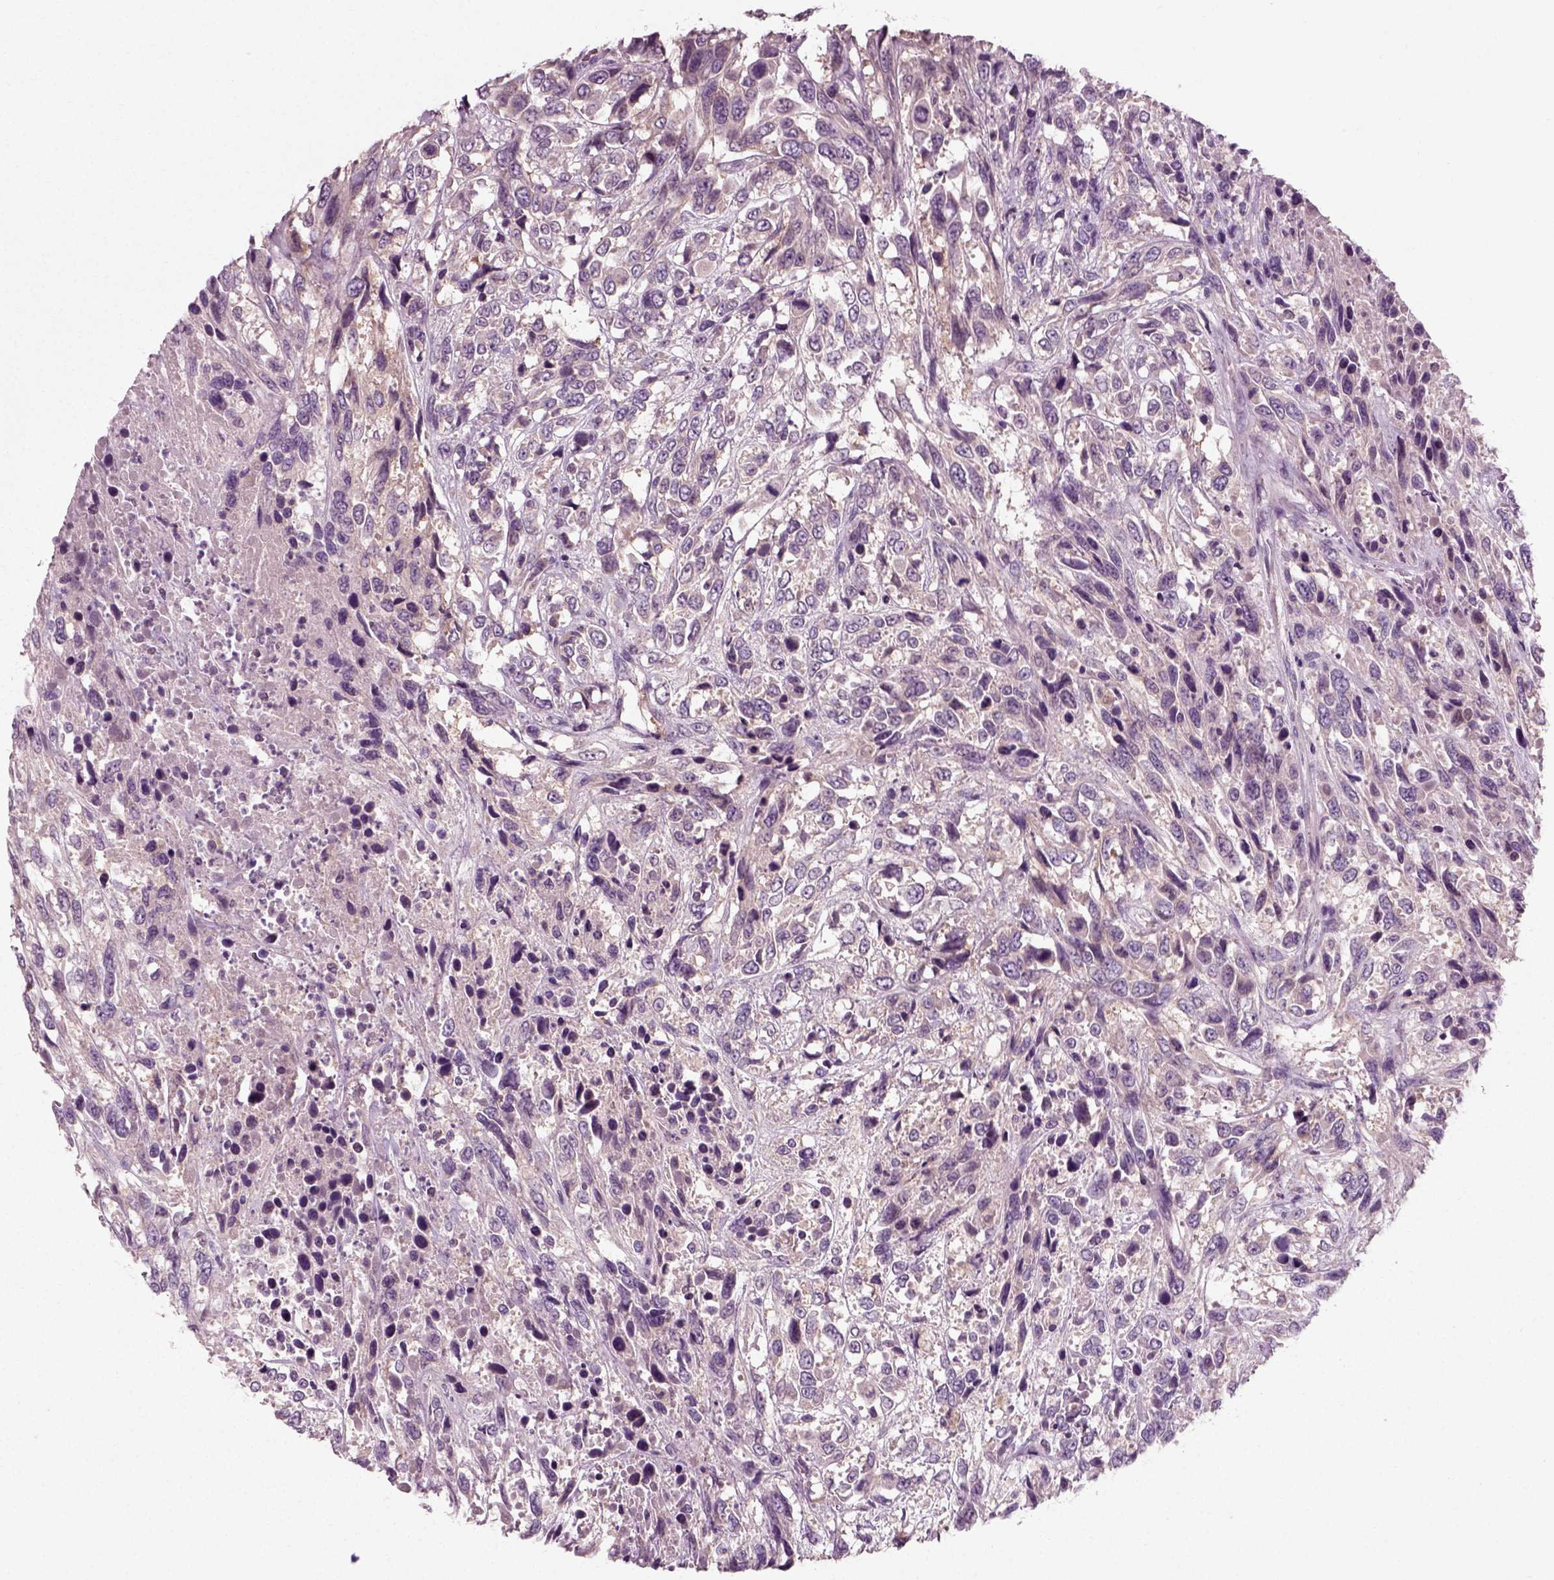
{"staining": {"intensity": "weak", "quantity": "<25%", "location": "cytoplasmic/membranous"}, "tissue": "urothelial cancer", "cell_type": "Tumor cells", "image_type": "cancer", "snomed": [{"axis": "morphology", "description": "Urothelial carcinoma, High grade"}, {"axis": "topography", "description": "Urinary bladder"}], "caption": "DAB (3,3'-diaminobenzidine) immunohistochemical staining of human high-grade urothelial carcinoma exhibits no significant positivity in tumor cells. Nuclei are stained in blue.", "gene": "RND2", "patient": {"sex": "female", "age": 70}}